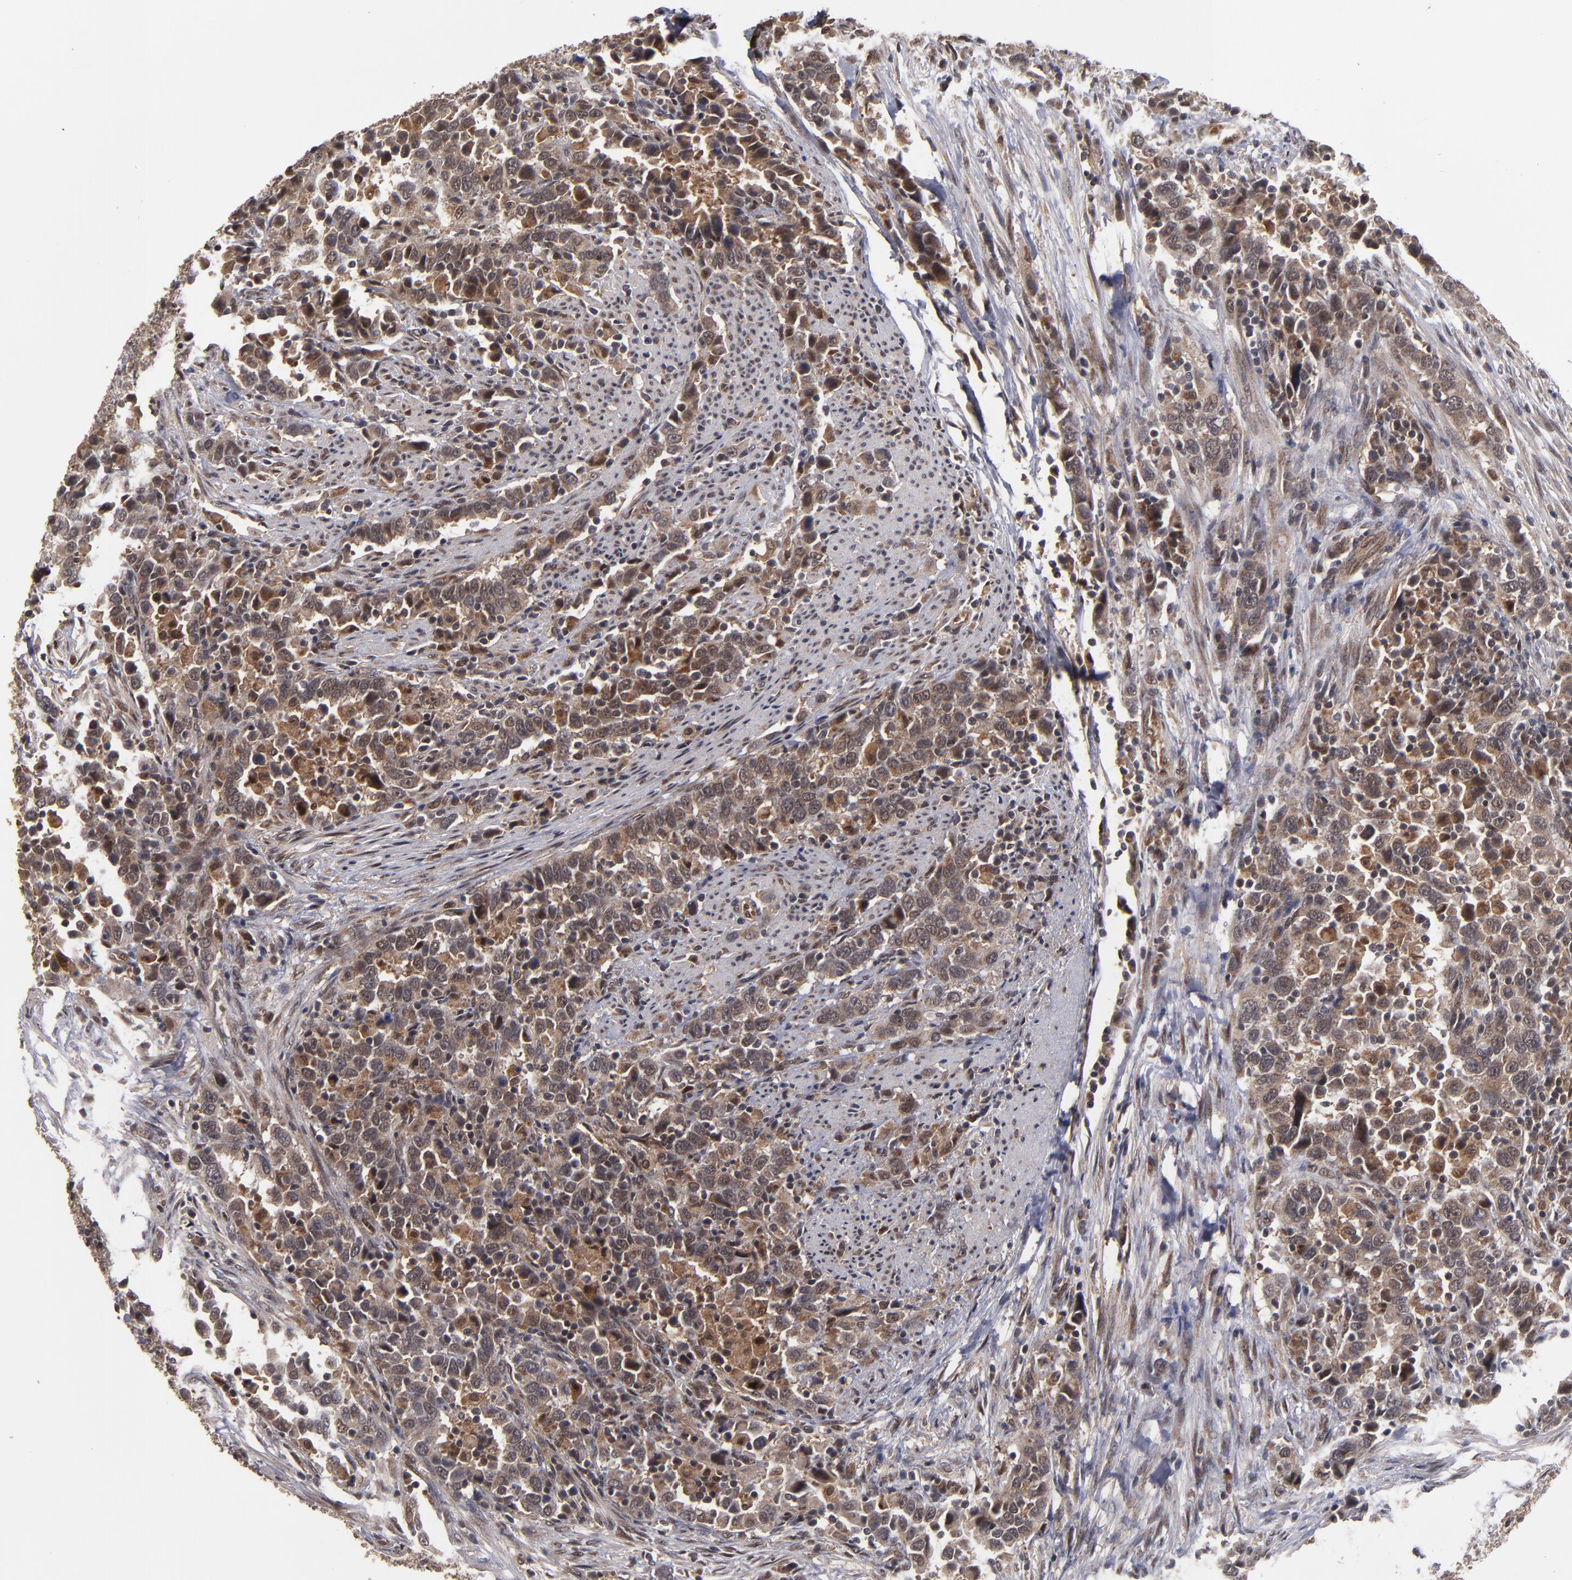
{"staining": {"intensity": "weak", "quantity": ">75%", "location": "cytoplasmic/membranous"}, "tissue": "urothelial cancer", "cell_type": "Tumor cells", "image_type": "cancer", "snomed": [{"axis": "morphology", "description": "Urothelial carcinoma, High grade"}, {"axis": "topography", "description": "Urinary bladder"}], "caption": "Urothelial carcinoma (high-grade) stained with a brown dye exhibits weak cytoplasmic/membranous positive positivity in approximately >75% of tumor cells.", "gene": "CUL5", "patient": {"sex": "male", "age": 61}}